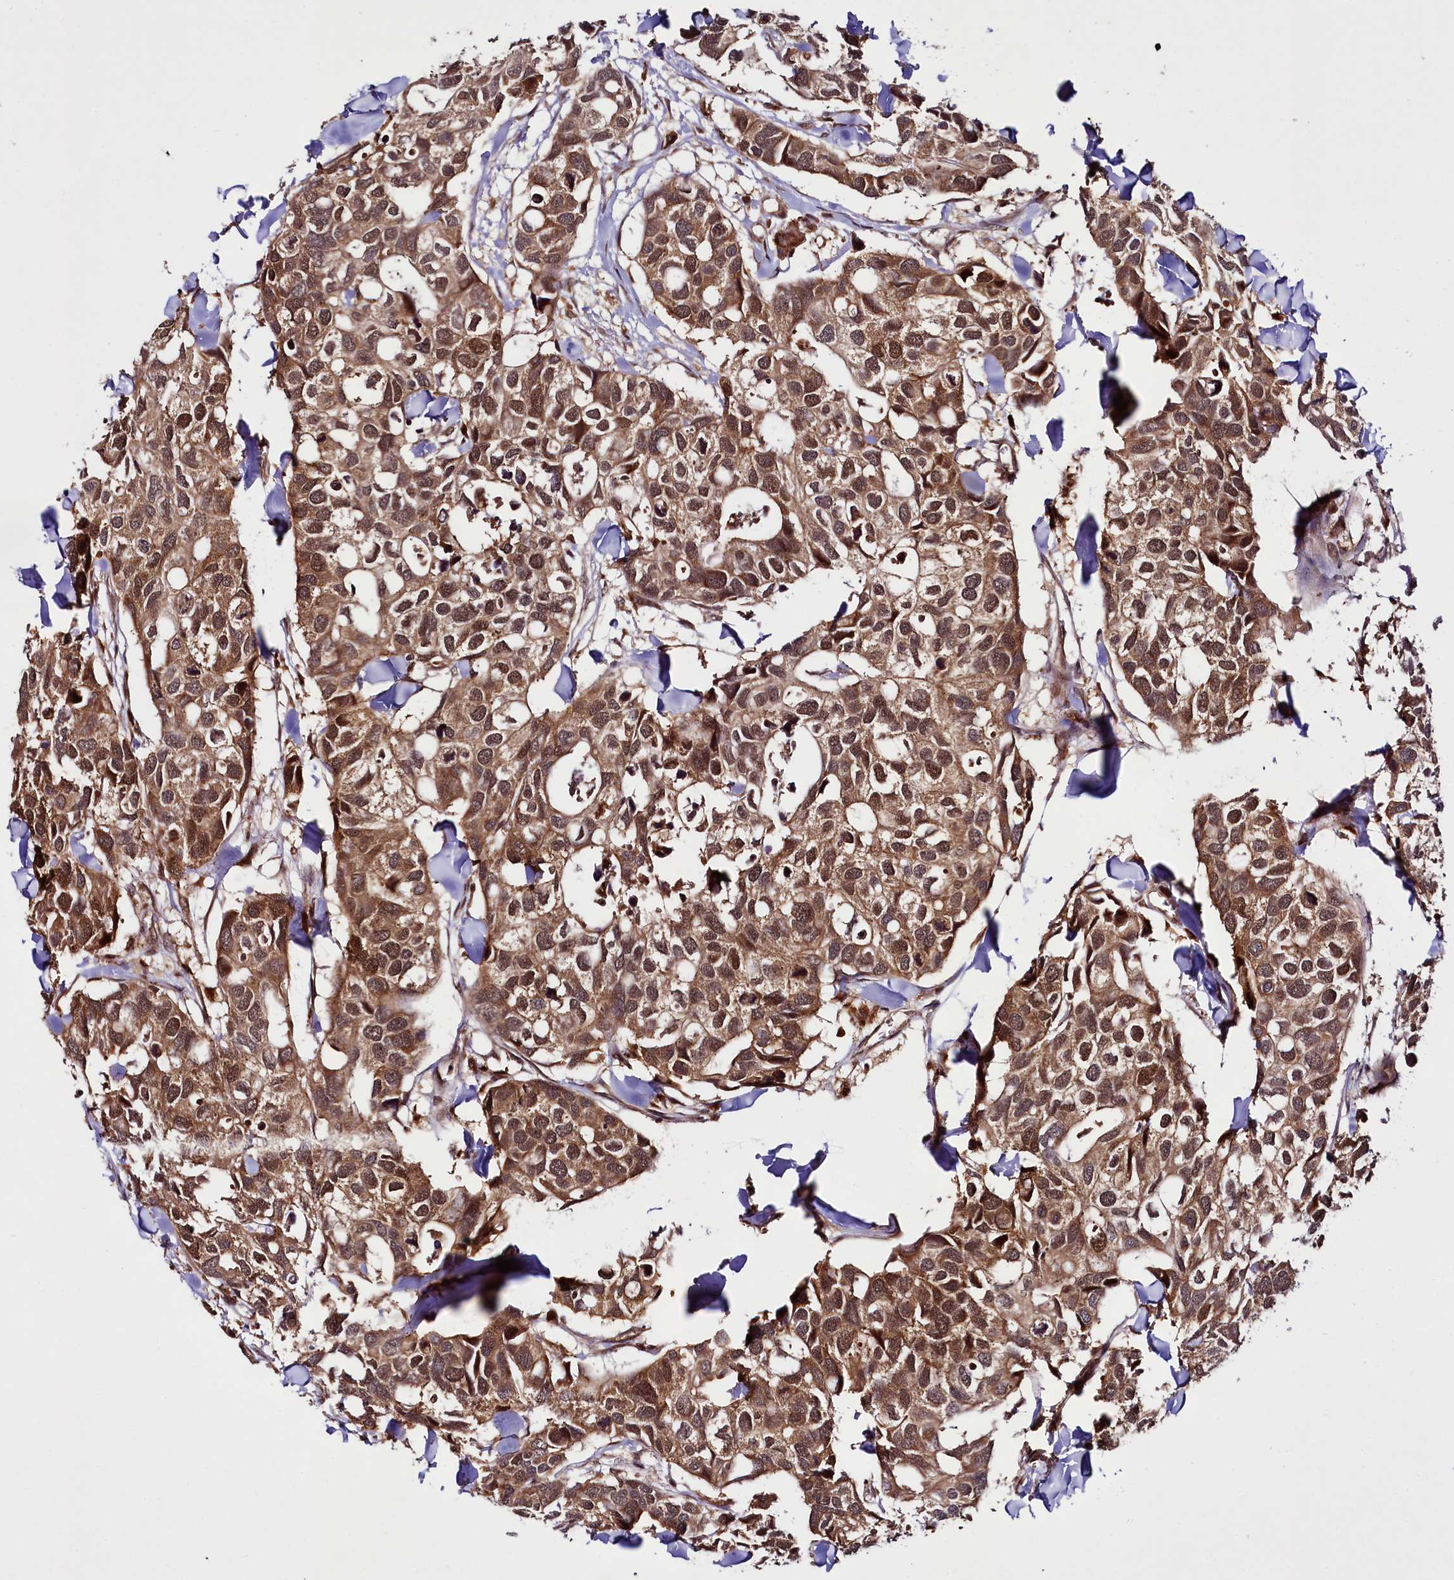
{"staining": {"intensity": "strong", "quantity": ">75%", "location": "cytoplasmic/membranous,nuclear"}, "tissue": "breast cancer", "cell_type": "Tumor cells", "image_type": "cancer", "snomed": [{"axis": "morphology", "description": "Duct carcinoma"}, {"axis": "topography", "description": "Breast"}], "caption": "Protein expression analysis of intraductal carcinoma (breast) displays strong cytoplasmic/membranous and nuclear staining in about >75% of tumor cells.", "gene": "UBE3A", "patient": {"sex": "female", "age": 83}}